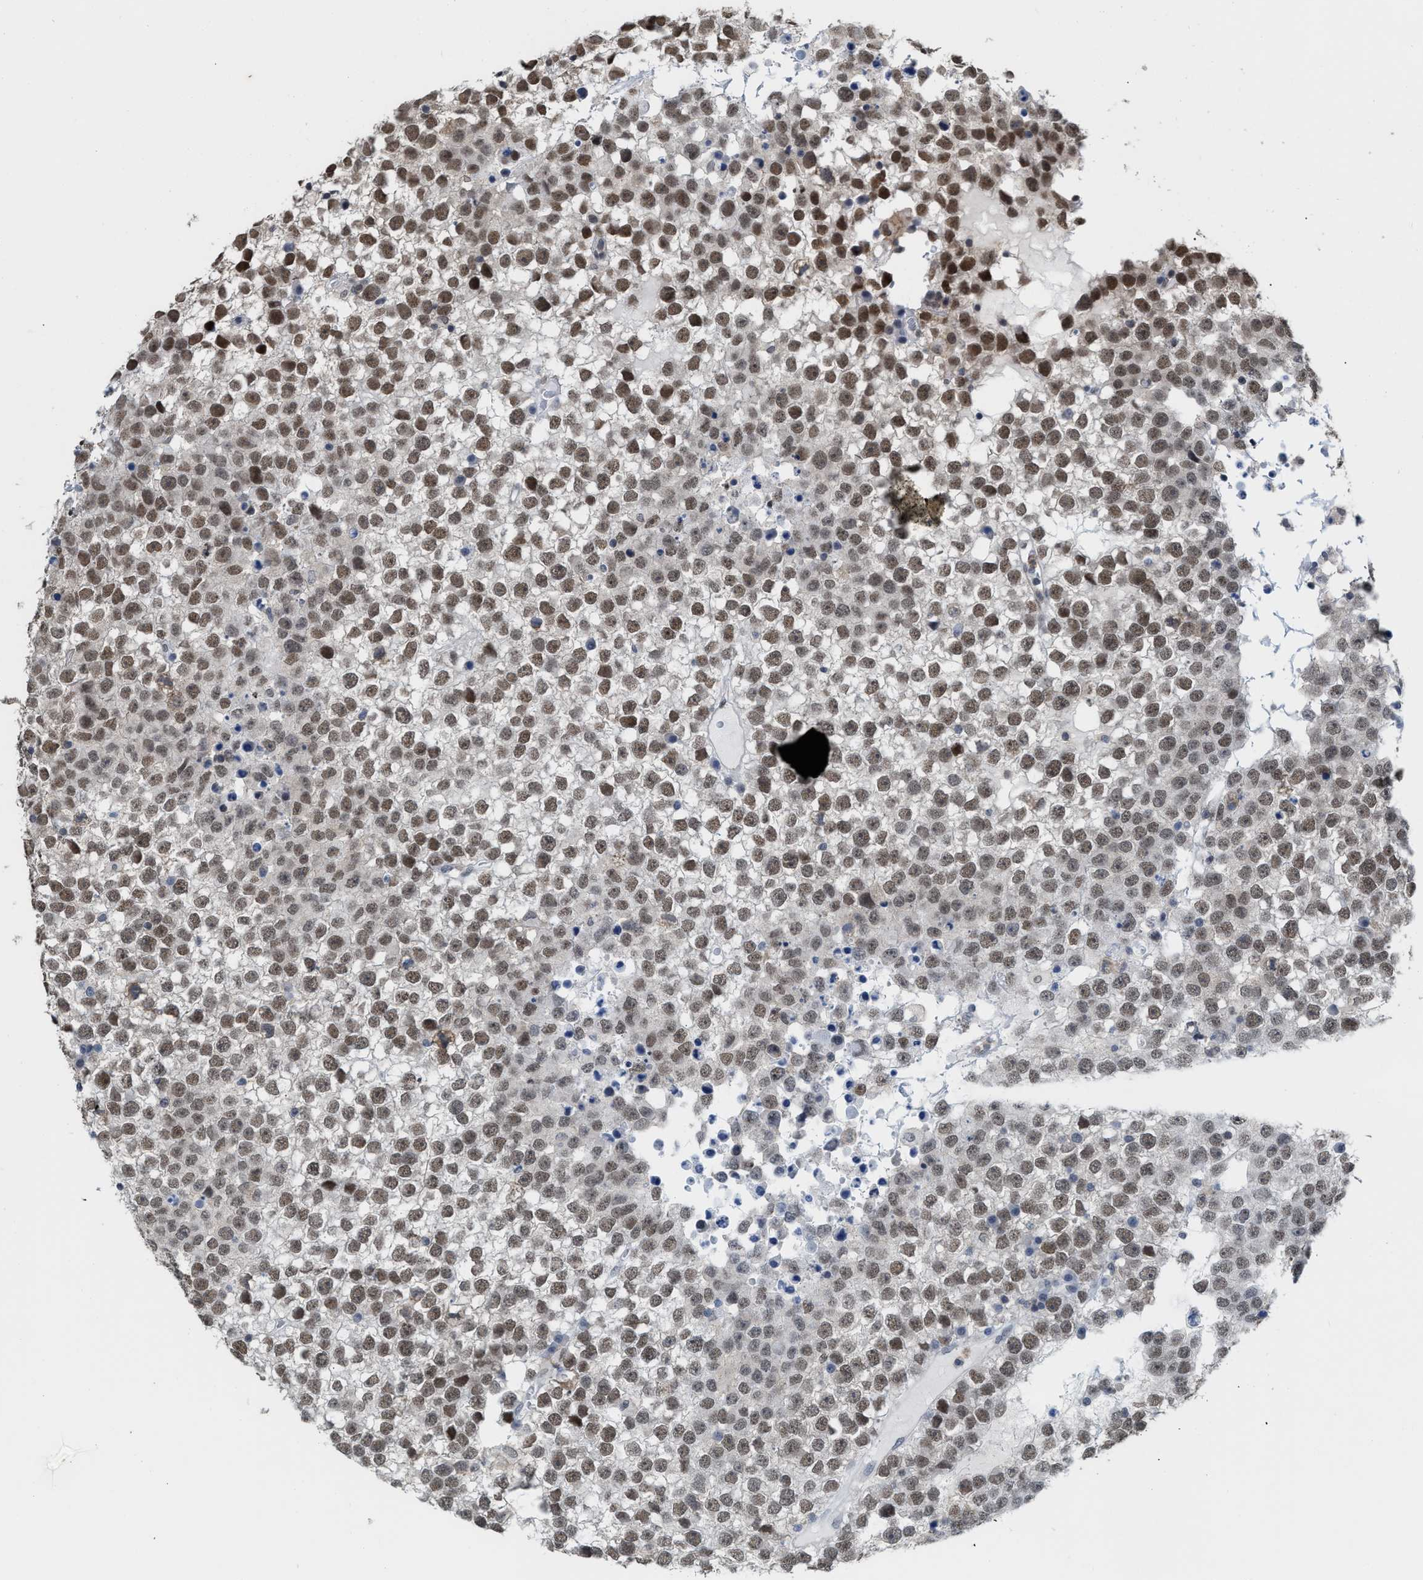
{"staining": {"intensity": "moderate", "quantity": ">75%", "location": "nuclear"}, "tissue": "testis cancer", "cell_type": "Tumor cells", "image_type": "cancer", "snomed": [{"axis": "morphology", "description": "Seminoma, NOS"}, {"axis": "topography", "description": "Testis"}], "caption": "About >75% of tumor cells in testis cancer (seminoma) show moderate nuclear protein staining as visualized by brown immunohistochemical staining.", "gene": "BAIAP2L1", "patient": {"sex": "male", "age": 65}}